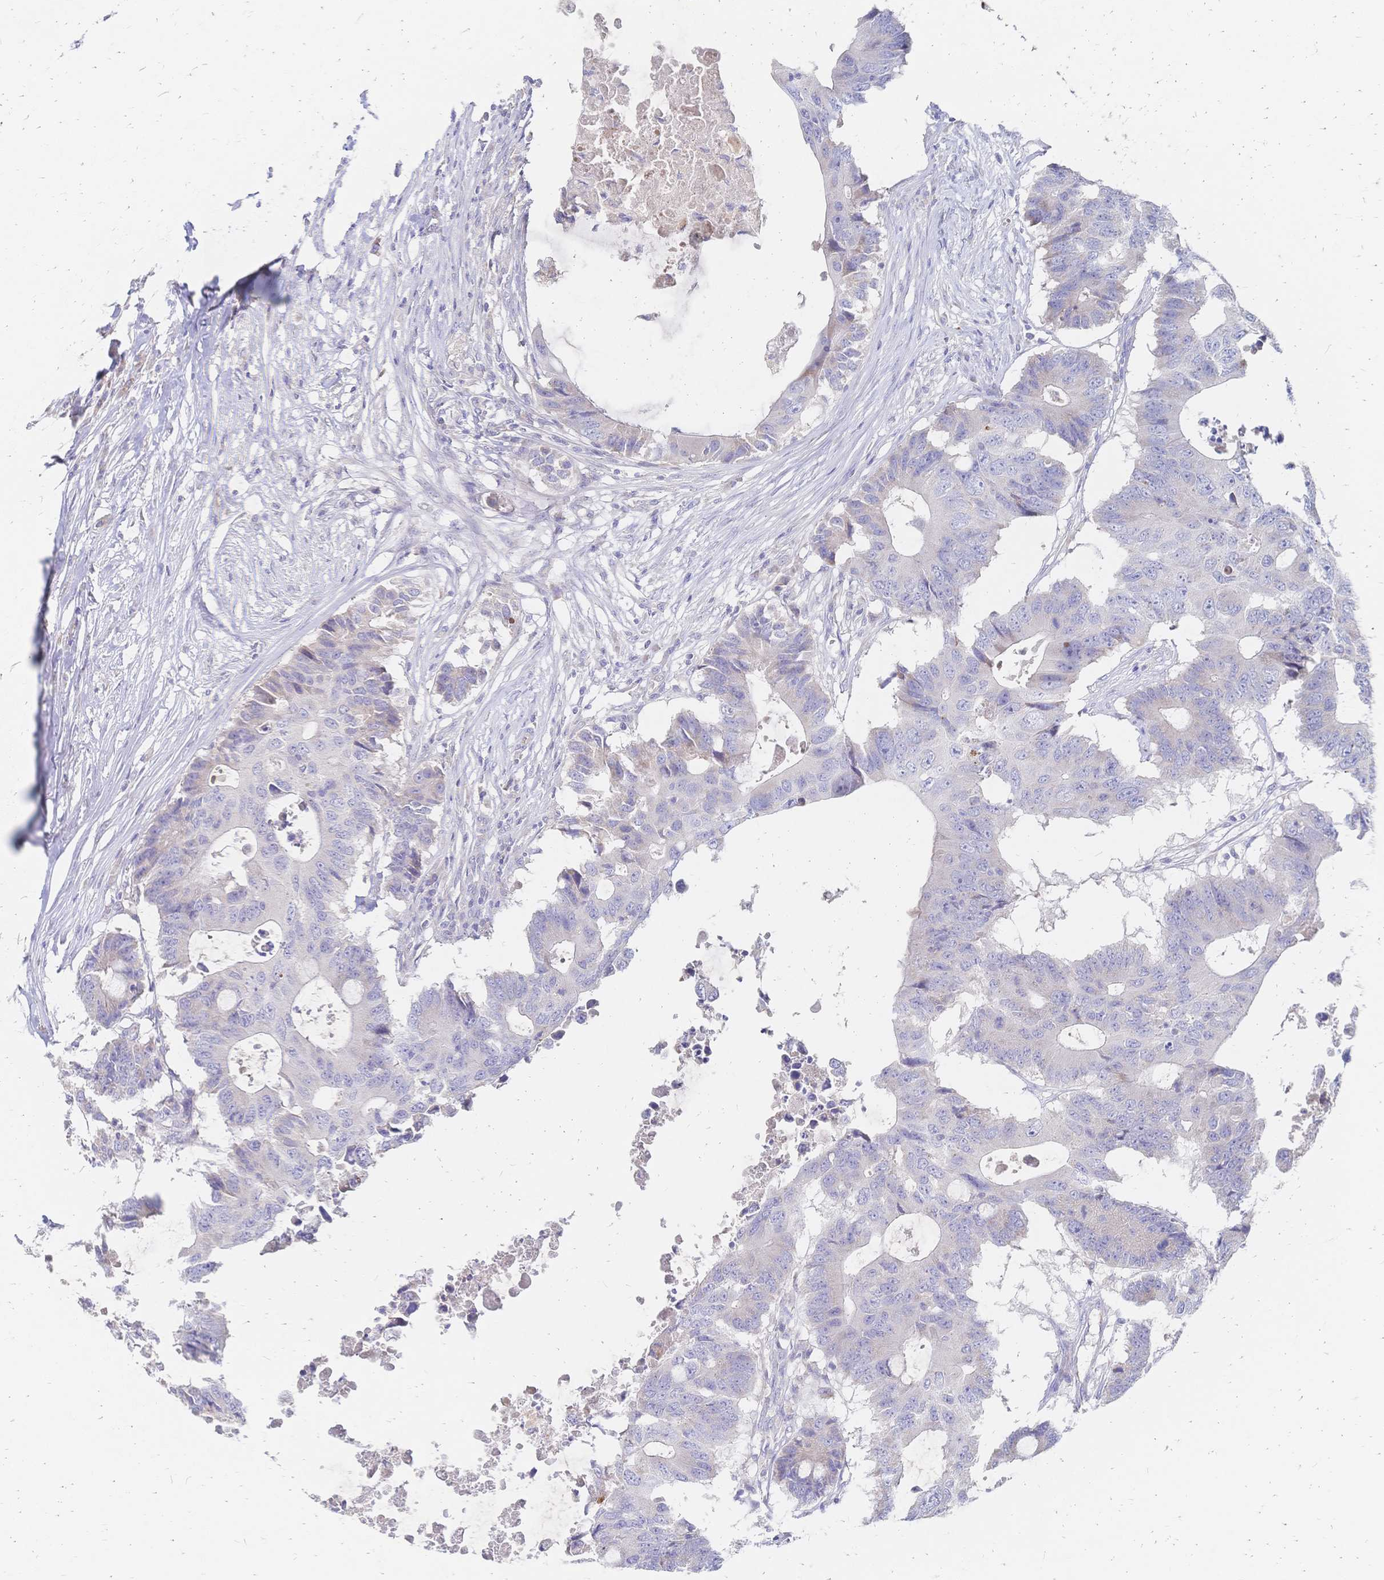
{"staining": {"intensity": "moderate", "quantity": "<25%", "location": "cytoplasmic/membranous"}, "tissue": "colorectal cancer", "cell_type": "Tumor cells", "image_type": "cancer", "snomed": [{"axis": "morphology", "description": "Adenocarcinoma, NOS"}, {"axis": "topography", "description": "Colon"}], "caption": "Human adenocarcinoma (colorectal) stained with a brown dye reveals moderate cytoplasmic/membranous positive positivity in approximately <25% of tumor cells.", "gene": "VWC2L", "patient": {"sex": "male", "age": 71}}